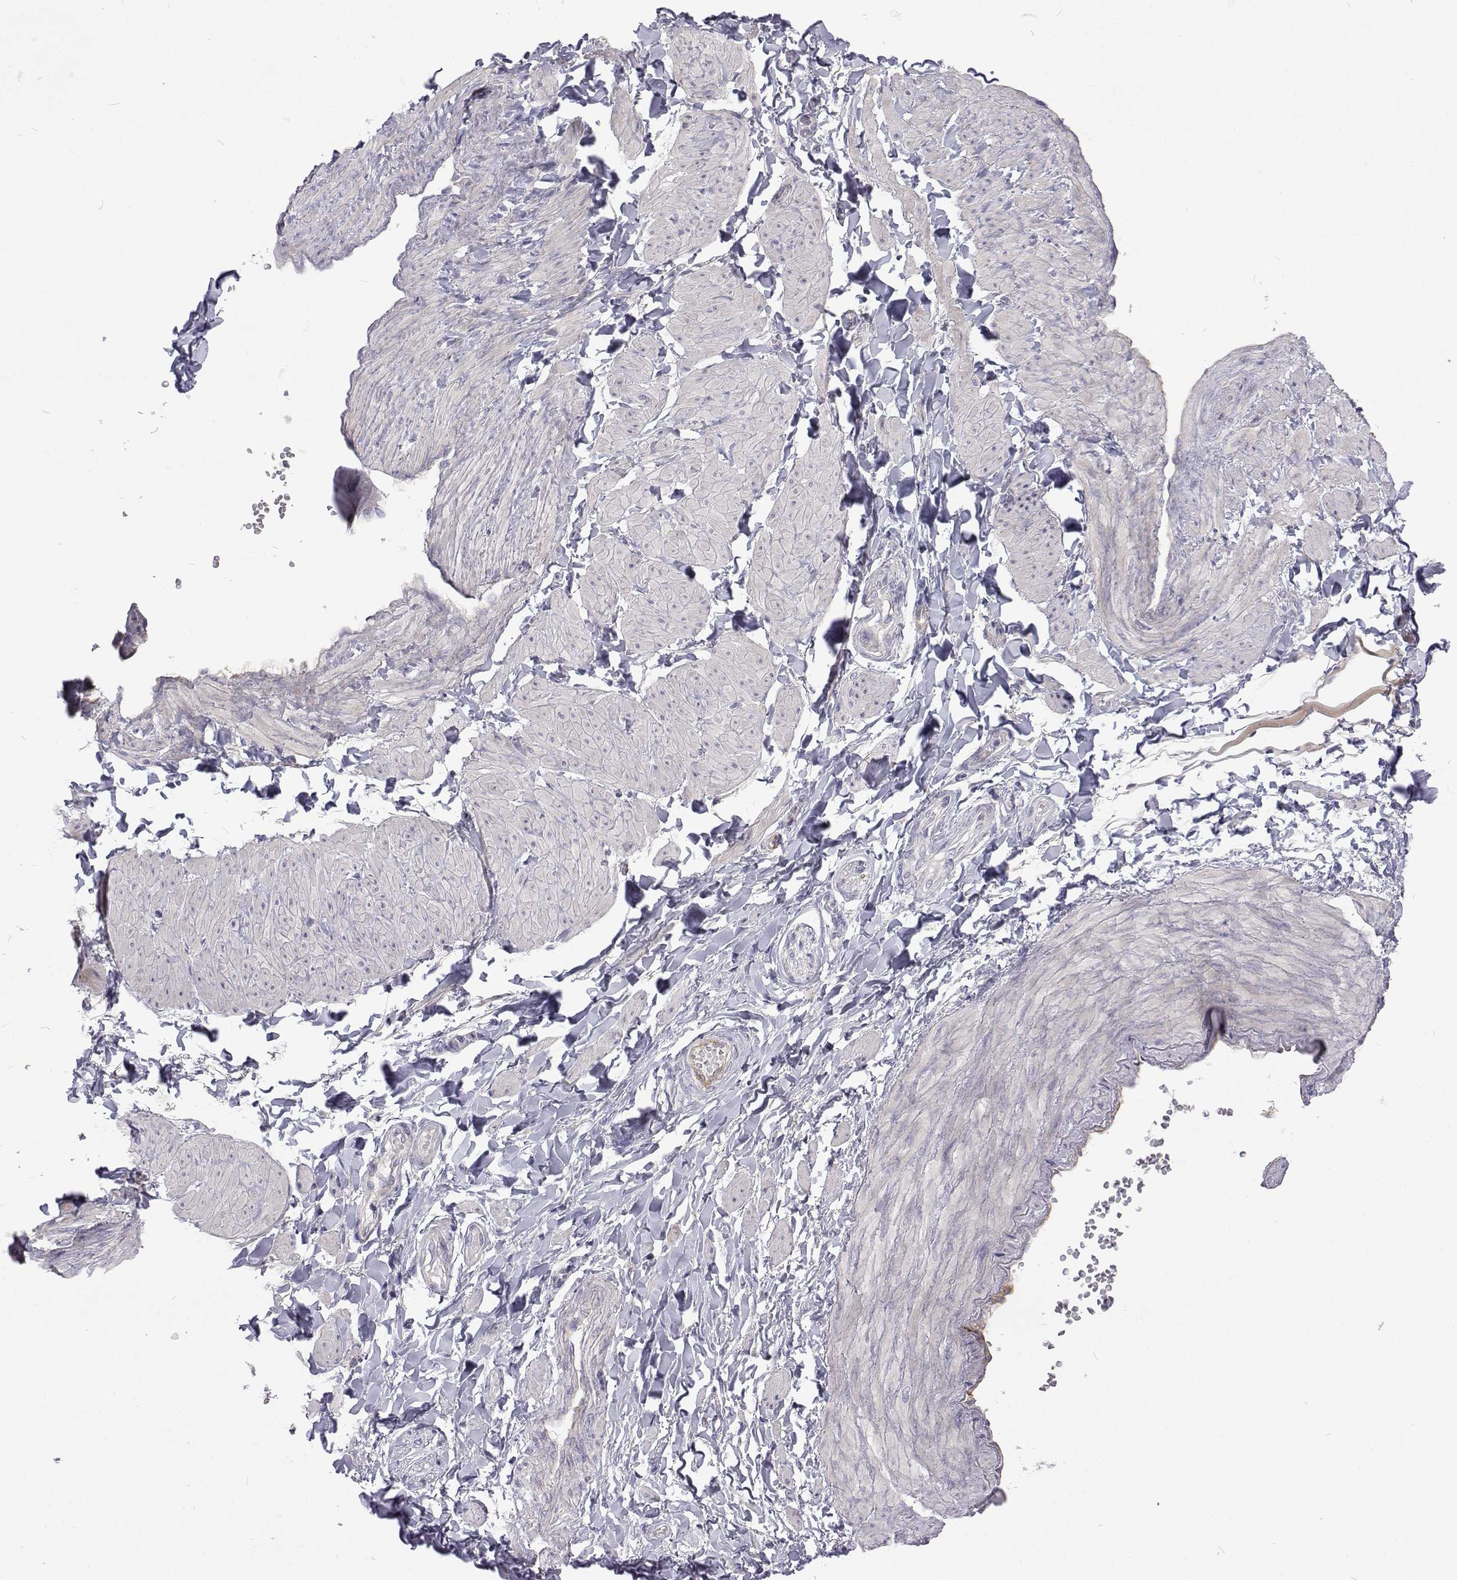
{"staining": {"intensity": "negative", "quantity": "none", "location": "none"}, "tissue": "adipose tissue", "cell_type": "Adipocytes", "image_type": "normal", "snomed": [{"axis": "morphology", "description": "Normal tissue, NOS"}, {"axis": "topography", "description": "Epididymis"}, {"axis": "topography", "description": "Peripheral nerve tissue"}], "caption": "A histopathology image of adipose tissue stained for a protein reveals no brown staining in adipocytes.", "gene": "NPR3", "patient": {"sex": "male", "age": 32}}